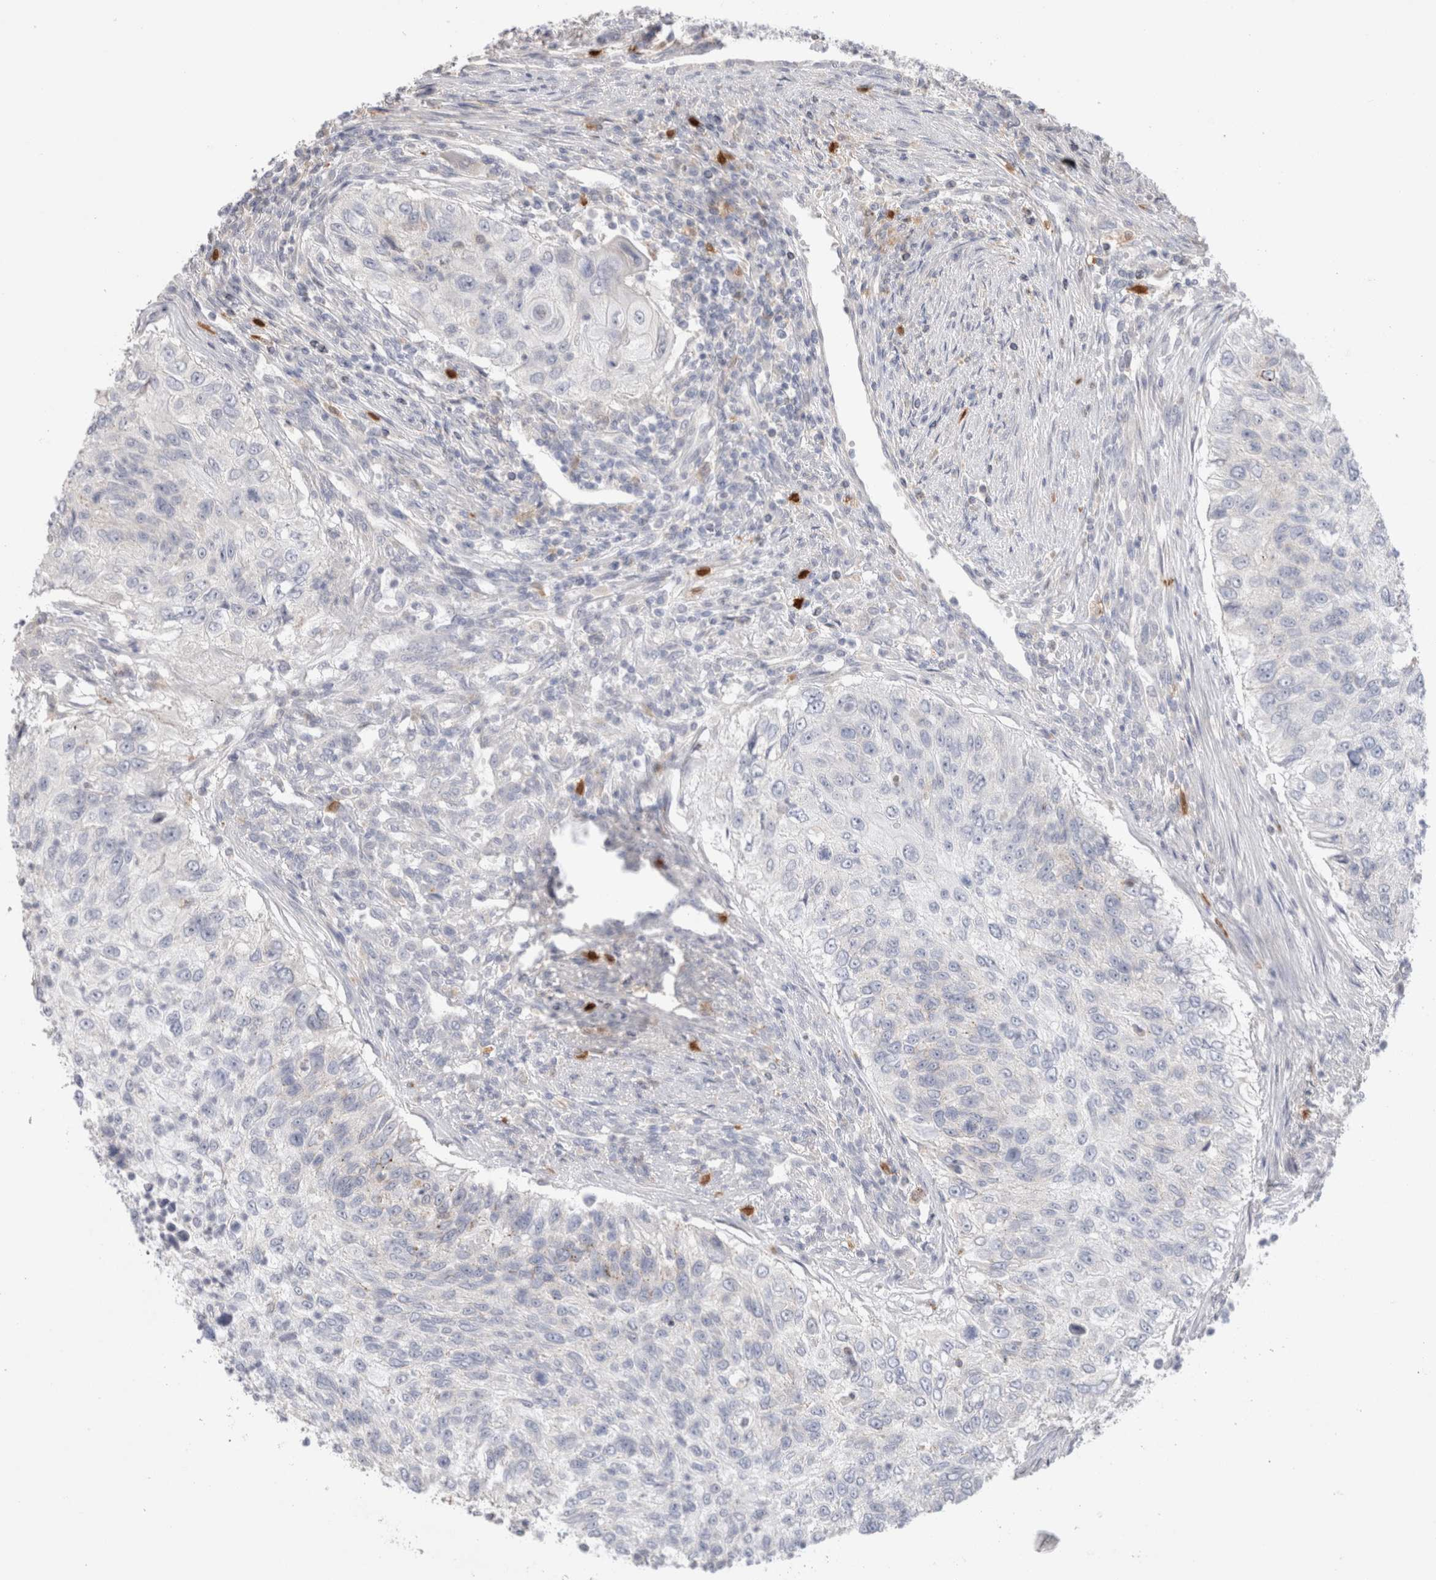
{"staining": {"intensity": "negative", "quantity": "none", "location": "none"}, "tissue": "urothelial cancer", "cell_type": "Tumor cells", "image_type": "cancer", "snomed": [{"axis": "morphology", "description": "Urothelial carcinoma, High grade"}, {"axis": "topography", "description": "Urinary bladder"}], "caption": "Image shows no significant protein expression in tumor cells of urothelial cancer. (Stains: DAB (3,3'-diaminobenzidine) immunohistochemistry (IHC) with hematoxylin counter stain, Microscopy: brightfield microscopy at high magnification).", "gene": "HPGDS", "patient": {"sex": "female", "age": 60}}